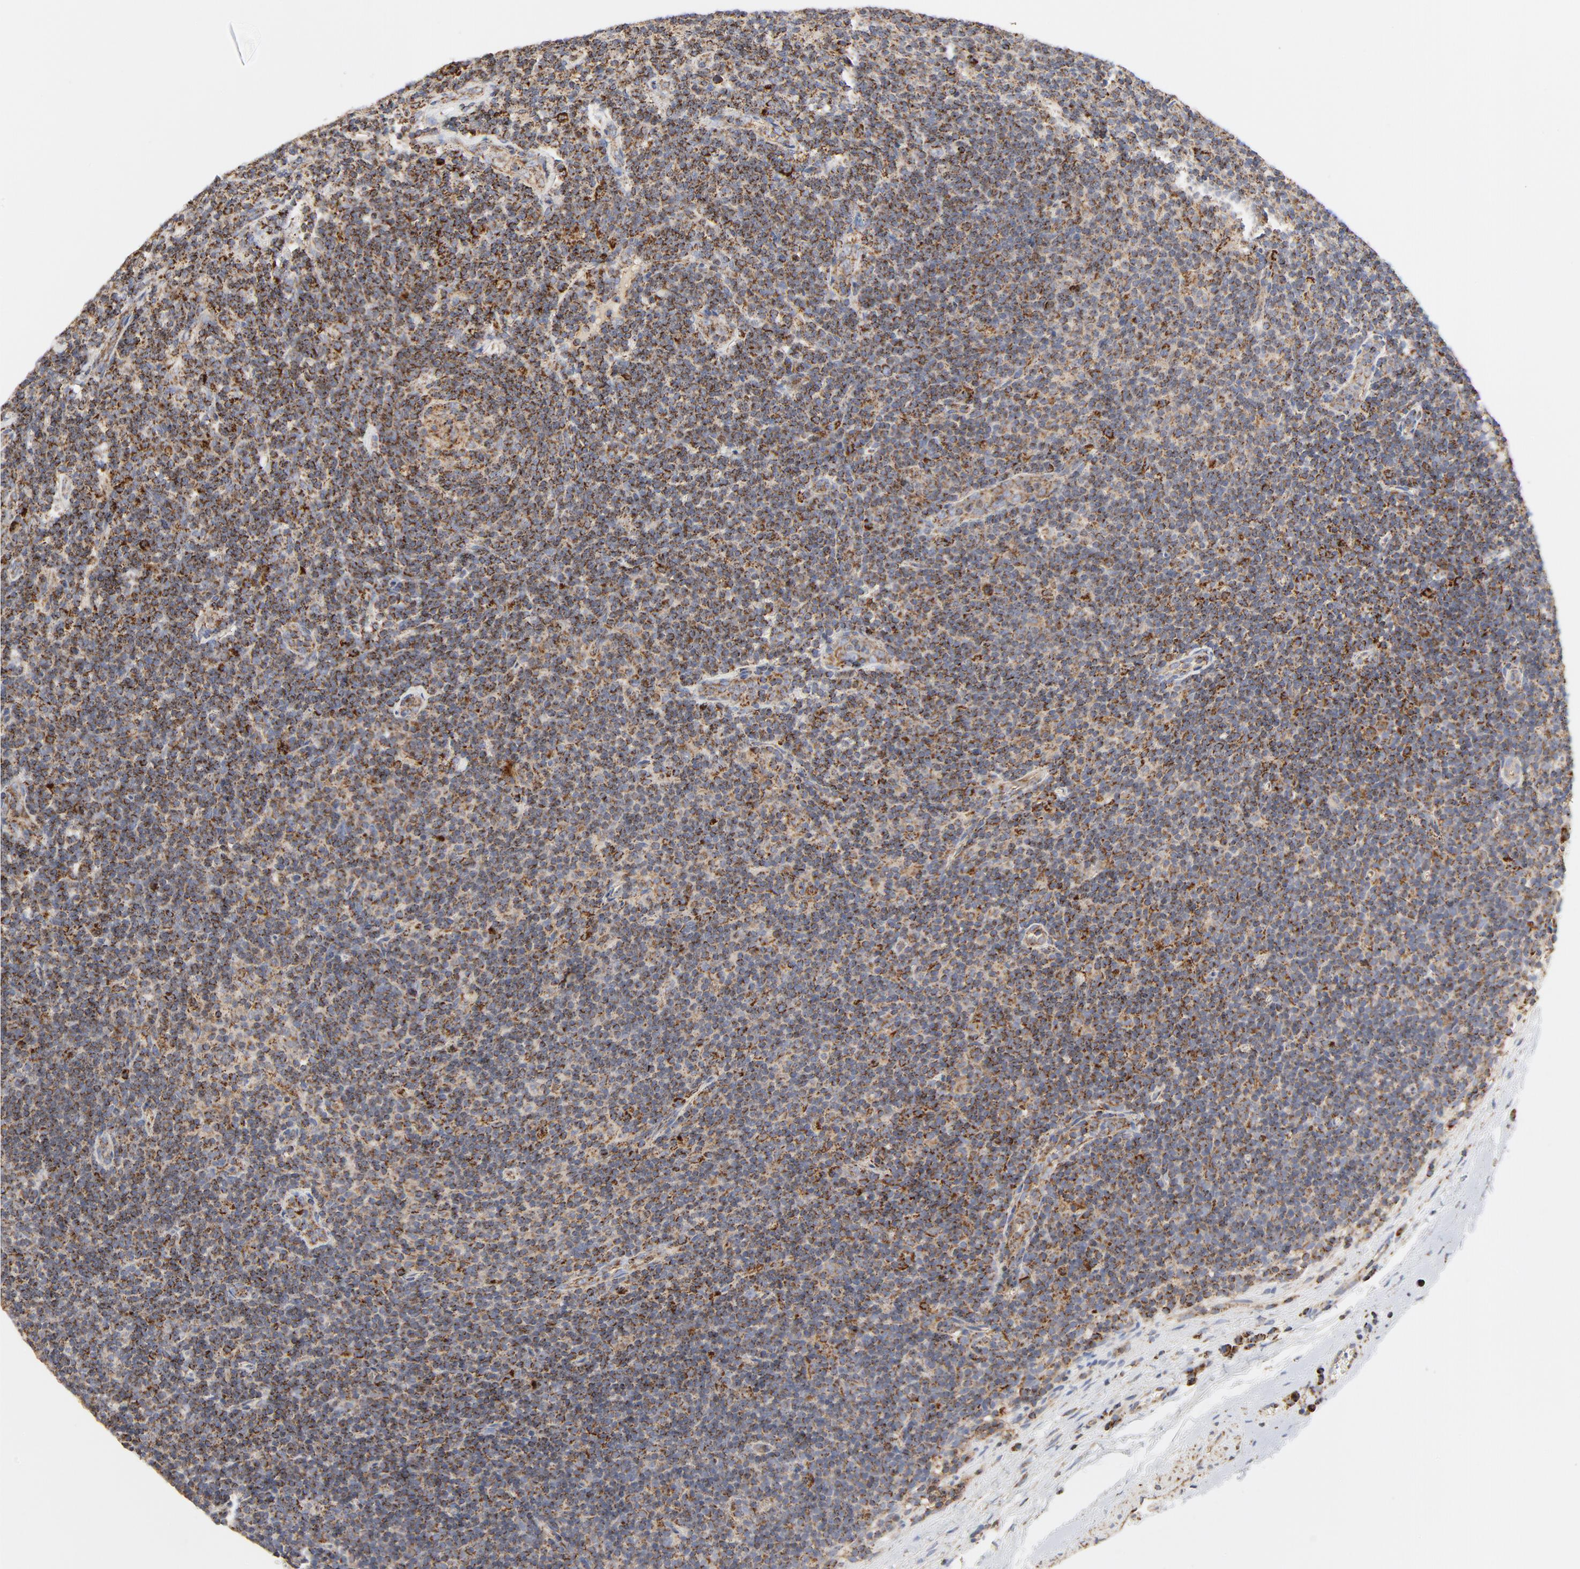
{"staining": {"intensity": "strong", "quantity": ">75%", "location": "cytoplasmic/membranous"}, "tissue": "lymphoma", "cell_type": "Tumor cells", "image_type": "cancer", "snomed": [{"axis": "morphology", "description": "Malignant lymphoma, non-Hodgkin's type, Low grade"}, {"axis": "topography", "description": "Lymph node"}], "caption": "A brown stain shows strong cytoplasmic/membranous expression of a protein in malignant lymphoma, non-Hodgkin's type (low-grade) tumor cells. (IHC, brightfield microscopy, high magnification).", "gene": "PCNX4", "patient": {"sex": "male", "age": 70}}